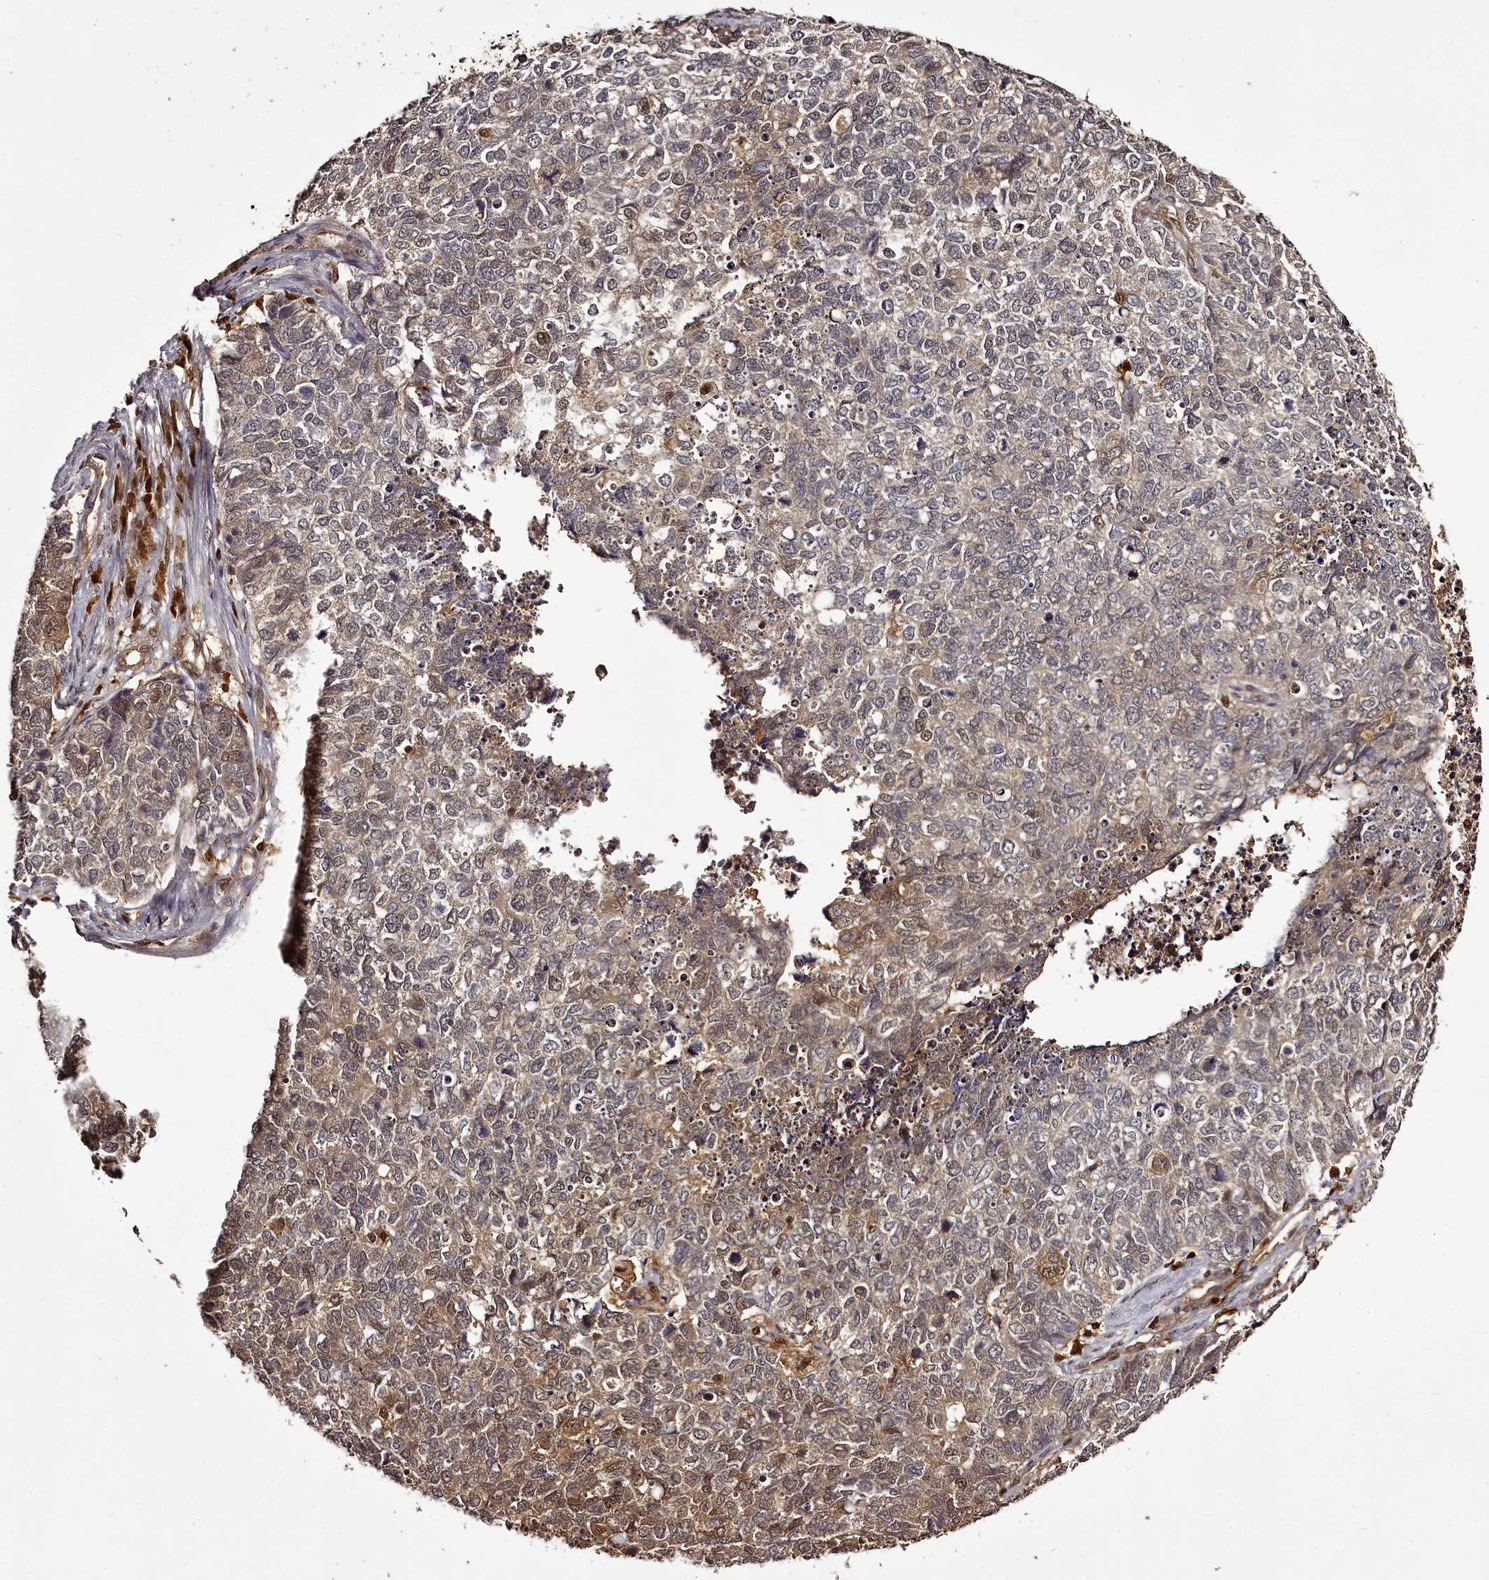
{"staining": {"intensity": "weak", "quantity": ">75%", "location": "cytoplasmic/membranous,nuclear"}, "tissue": "cervical cancer", "cell_type": "Tumor cells", "image_type": "cancer", "snomed": [{"axis": "morphology", "description": "Squamous cell carcinoma, NOS"}, {"axis": "topography", "description": "Cervix"}], "caption": "Immunohistochemistry (IHC) of squamous cell carcinoma (cervical) demonstrates low levels of weak cytoplasmic/membranous and nuclear staining in approximately >75% of tumor cells.", "gene": "NPRL2", "patient": {"sex": "female", "age": 63}}